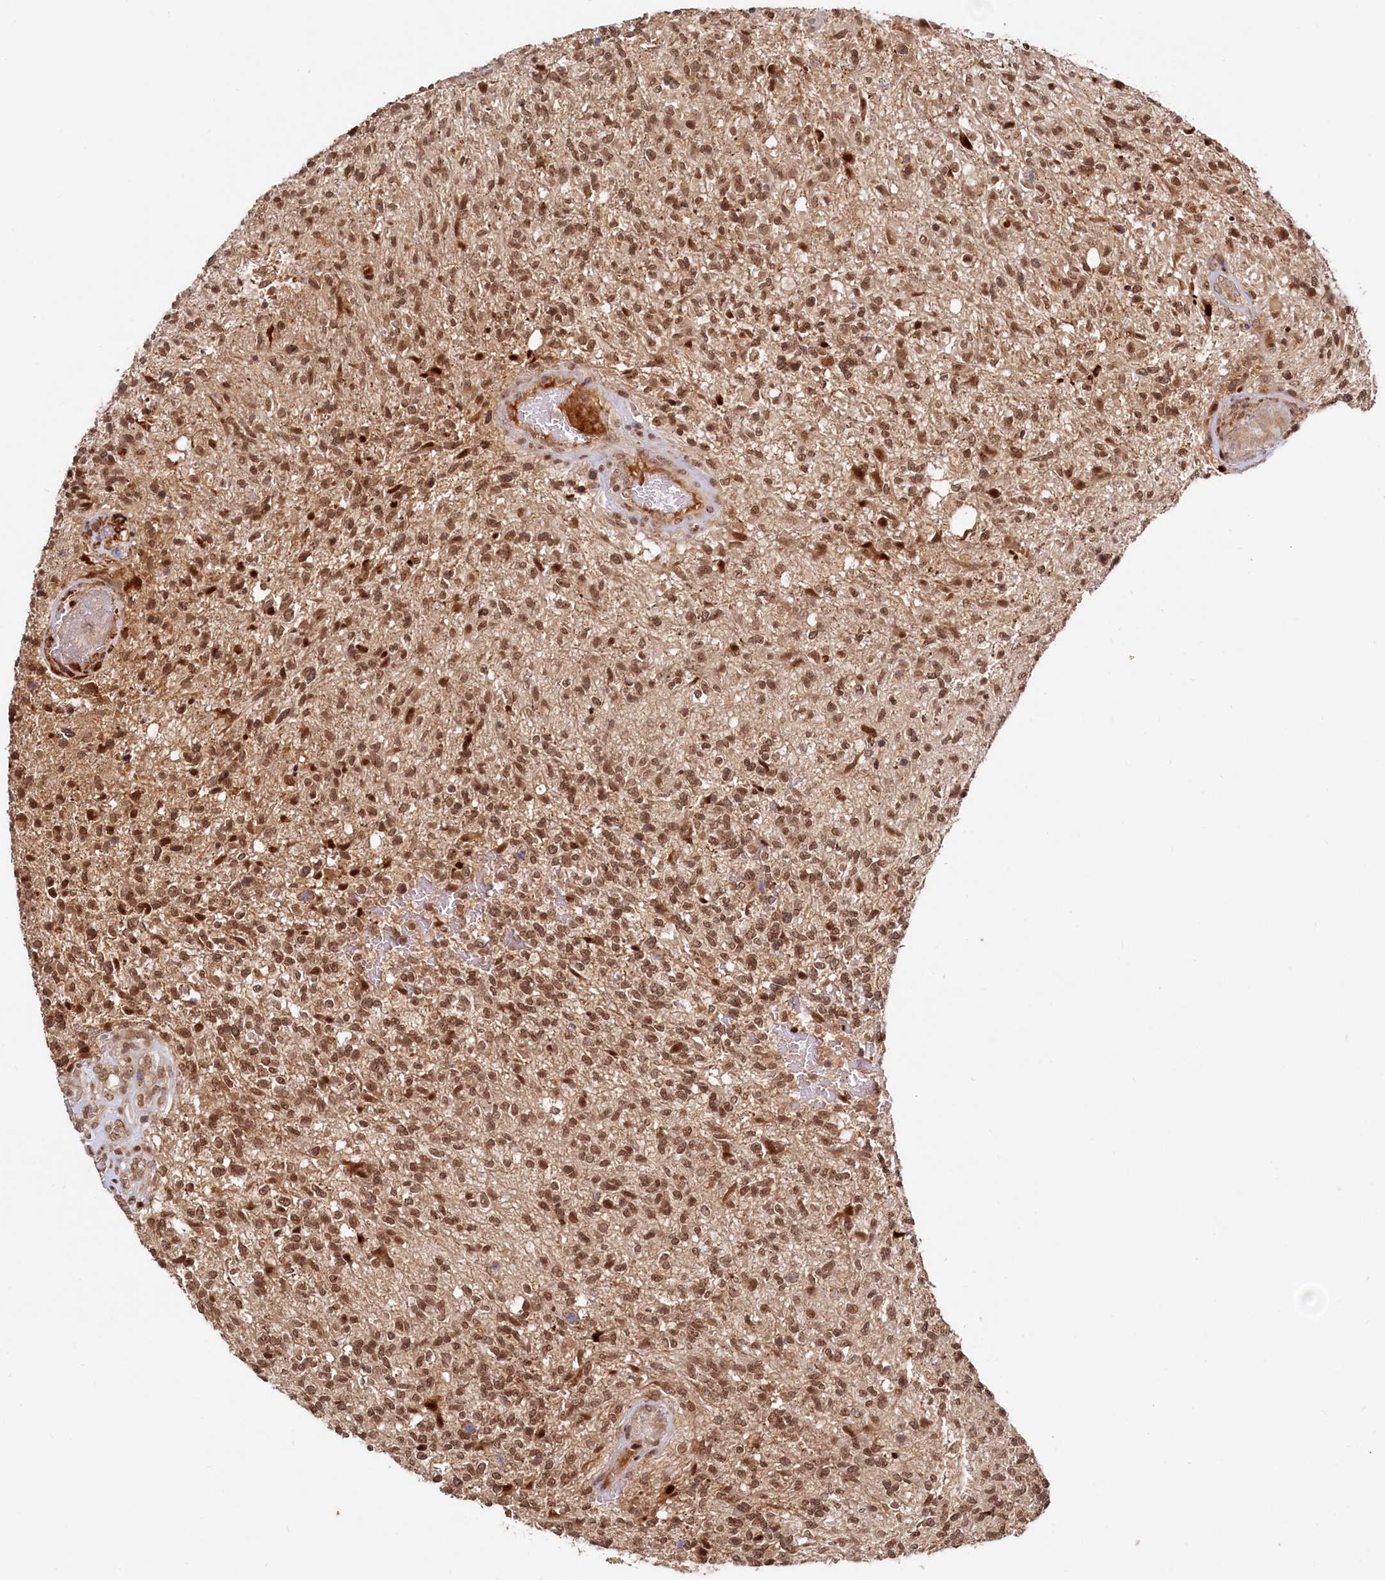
{"staining": {"intensity": "moderate", "quantity": ">75%", "location": "nuclear"}, "tissue": "glioma", "cell_type": "Tumor cells", "image_type": "cancer", "snomed": [{"axis": "morphology", "description": "Glioma, malignant, High grade"}, {"axis": "topography", "description": "Brain"}], "caption": "Immunohistochemistry (IHC) (DAB) staining of glioma exhibits moderate nuclear protein positivity in approximately >75% of tumor cells.", "gene": "TRAPPC4", "patient": {"sex": "male", "age": 56}}